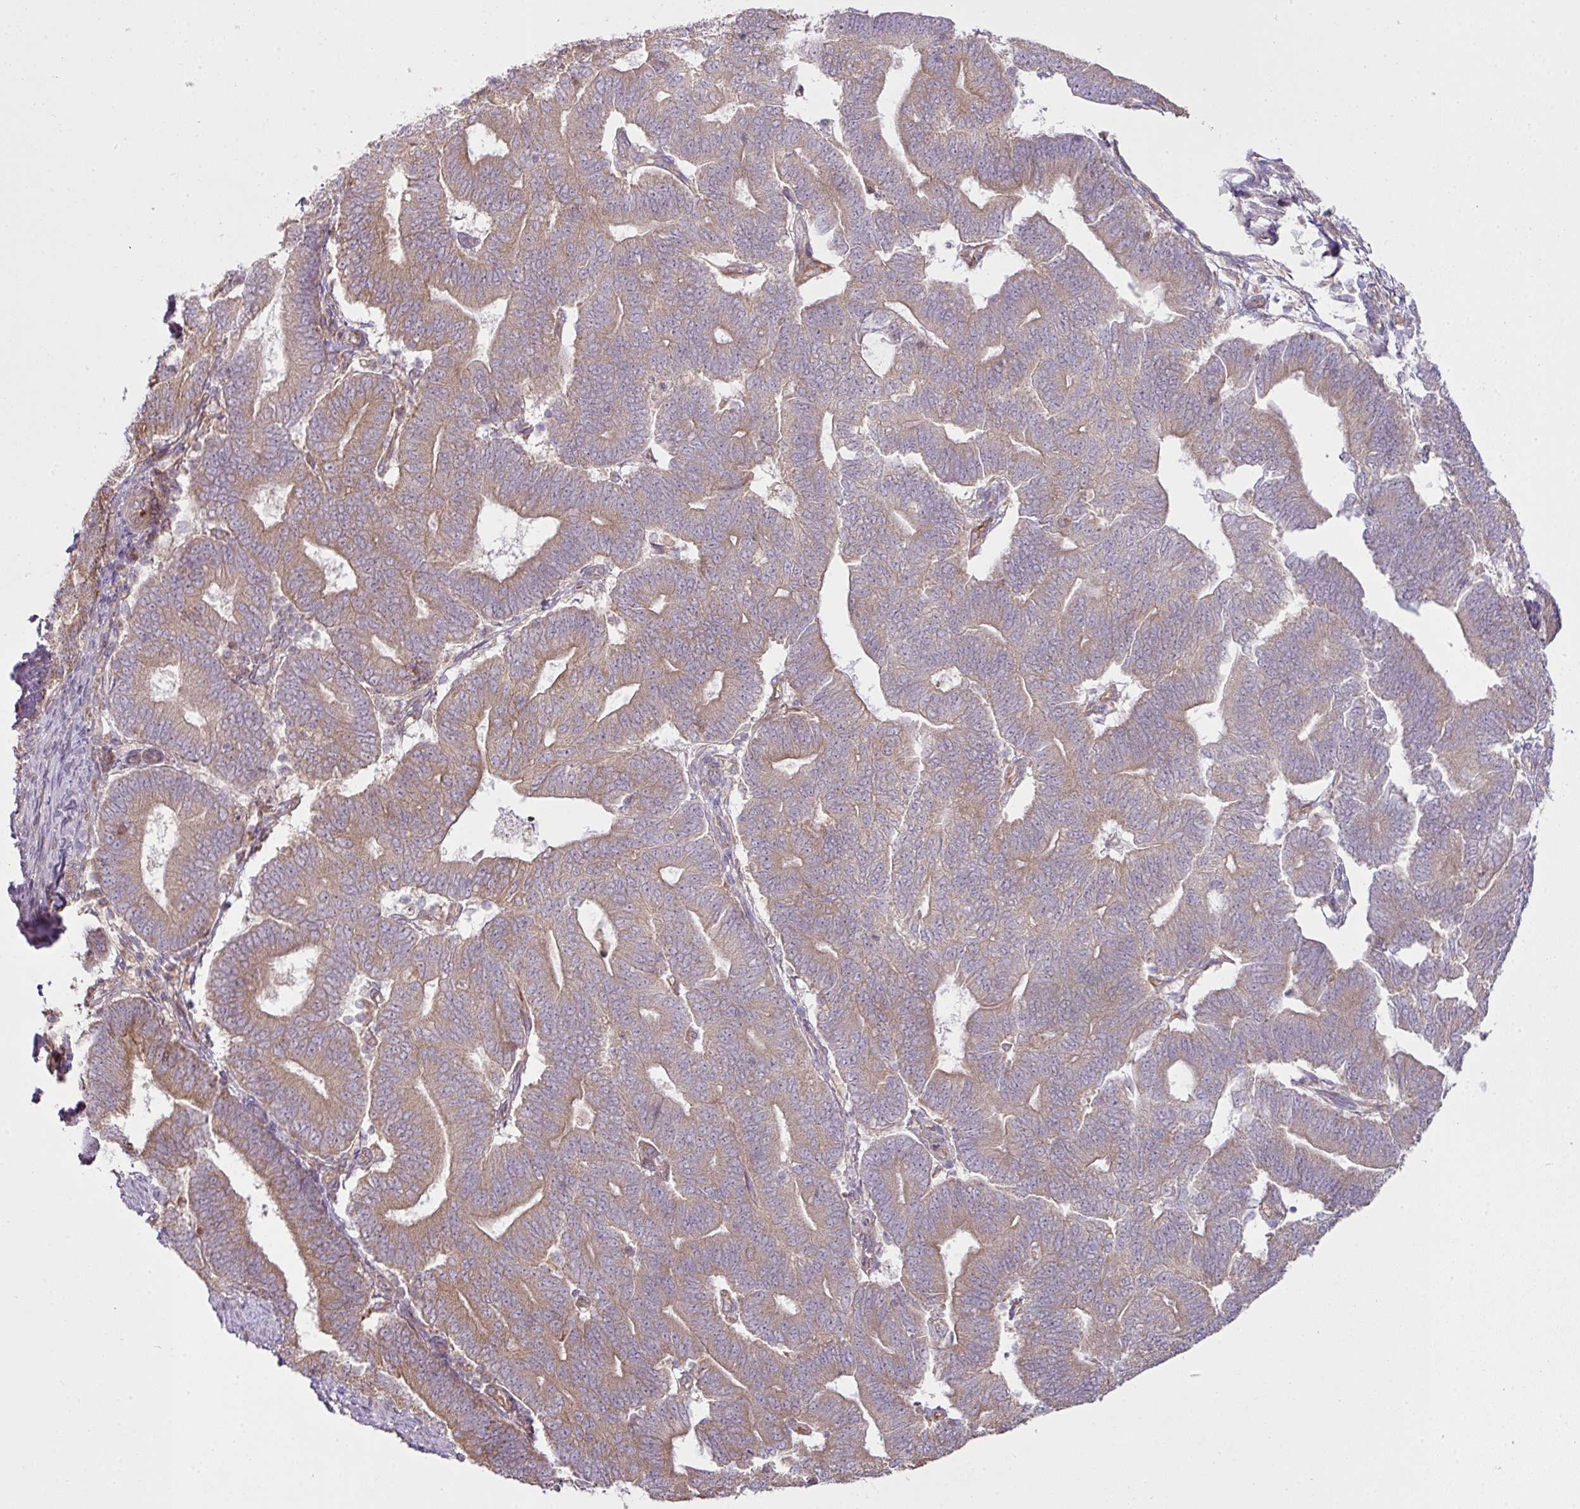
{"staining": {"intensity": "weak", "quantity": ">75%", "location": "cytoplasmic/membranous"}, "tissue": "endometrial cancer", "cell_type": "Tumor cells", "image_type": "cancer", "snomed": [{"axis": "morphology", "description": "Adenocarcinoma, NOS"}, {"axis": "topography", "description": "Endometrium"}], "caption": "Endometrial cancer (adenocarcinoma) was stained to show a protein in brown. There is low levels of weak cytoplasmic/membranous staining in approximately >75% of tumor cells.", "gene": "COX18", "patient": {"sex": "female", "age": 70}}